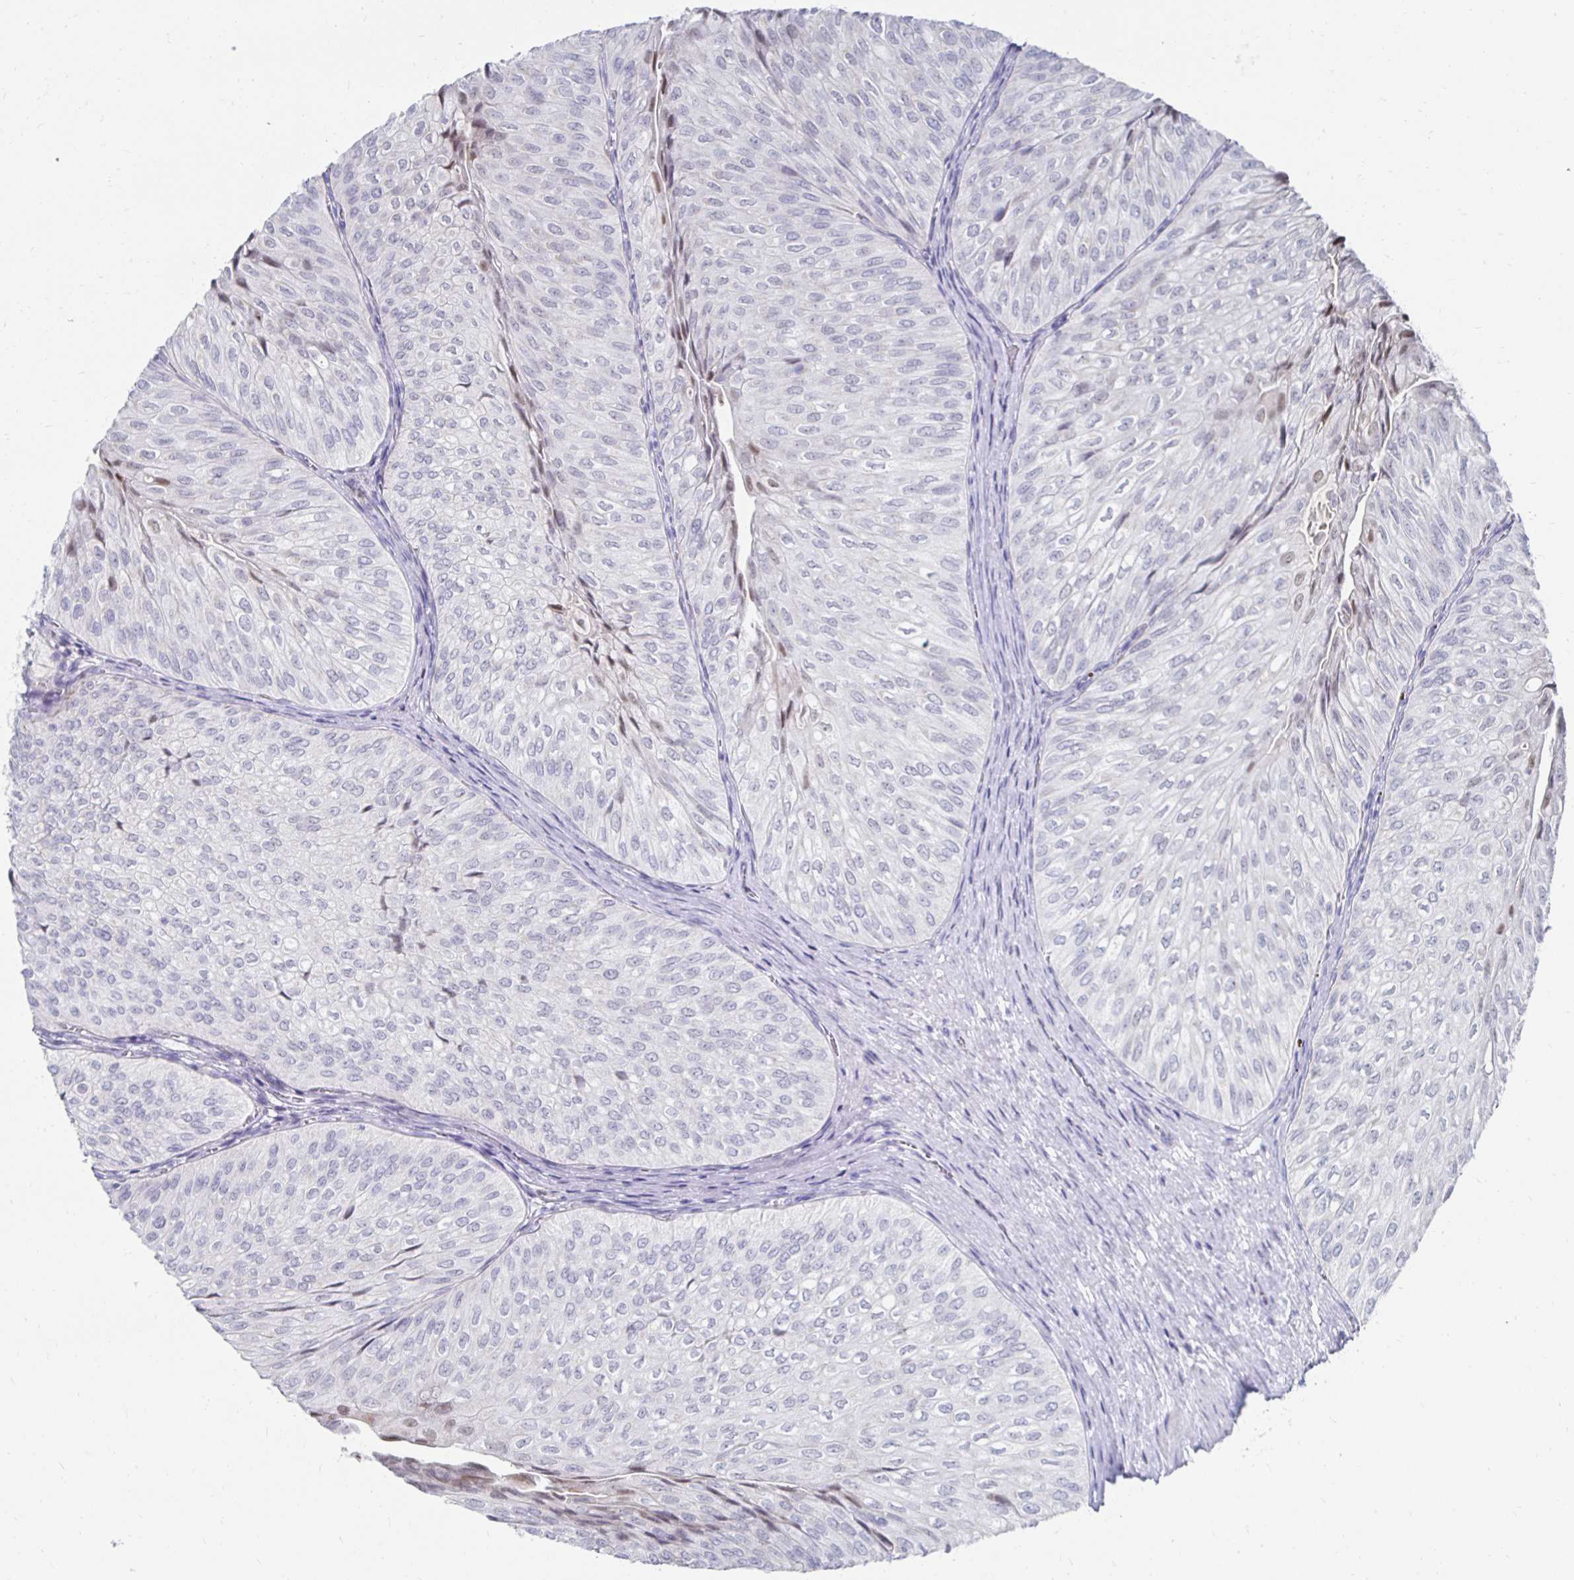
{"staining": {"intensity": "negative", "quantity": "none", "location": "none"}, "tissue": "urothelial cancer", "cell_type": "Tumor cells", "image_type": "cancer", "snomed": [{"axis": "morphology", "description": "Urothelial carcinoma, NOS"}, {"axis": "topography", "description": "Urinary bladder"}], "caption": "Urothelial cancer stained for a protein using IHC exhibits no positivity tumor cells.", "gene": "NOCT", "patient": {"sex": "male", "age": 62}}